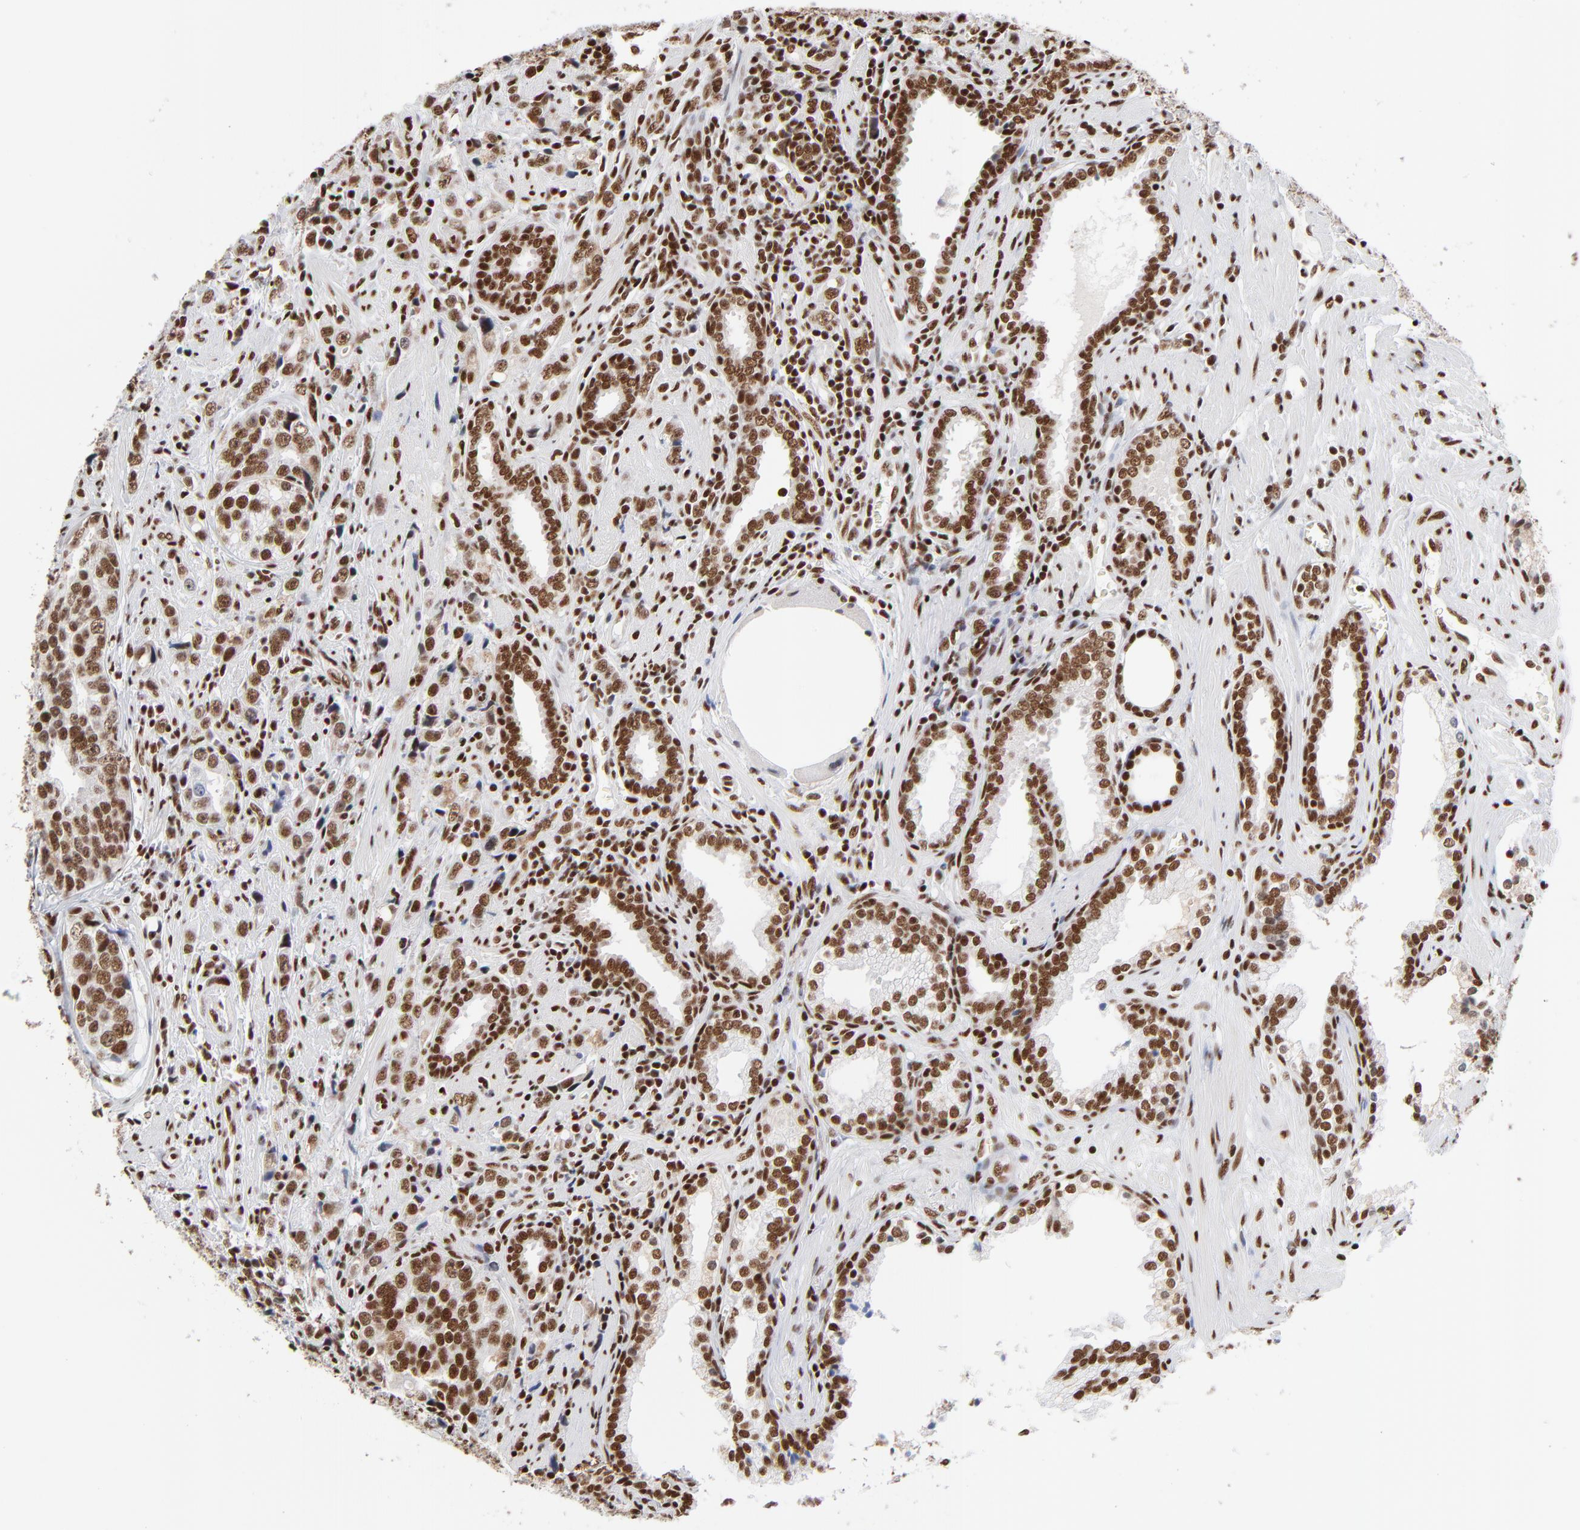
{"staining": {"intensity": "strong", "quantity": ">75%", "location": "cytoplasmic/membranous,nuclear"}, "tissue": "prostate cancer", "cell_type": "Tumor cells", "image_type": "cancer", "snomed": [{"axis": "morphology", "description": "Adenocarcinoma, High grade"}, {"axis": "topography", "description": "Prostate"}], "caption": "A brown stain labels strong cytoplasmic/membranous and nuclear staining of a protein in human adenocarcinoma (high-grade) (prostate) tumor cells. (DAB = brown stain, brightfield microscopy at high magnification).", "gene": "CREB1", "patient": {"sex": "male", "age": 71}}